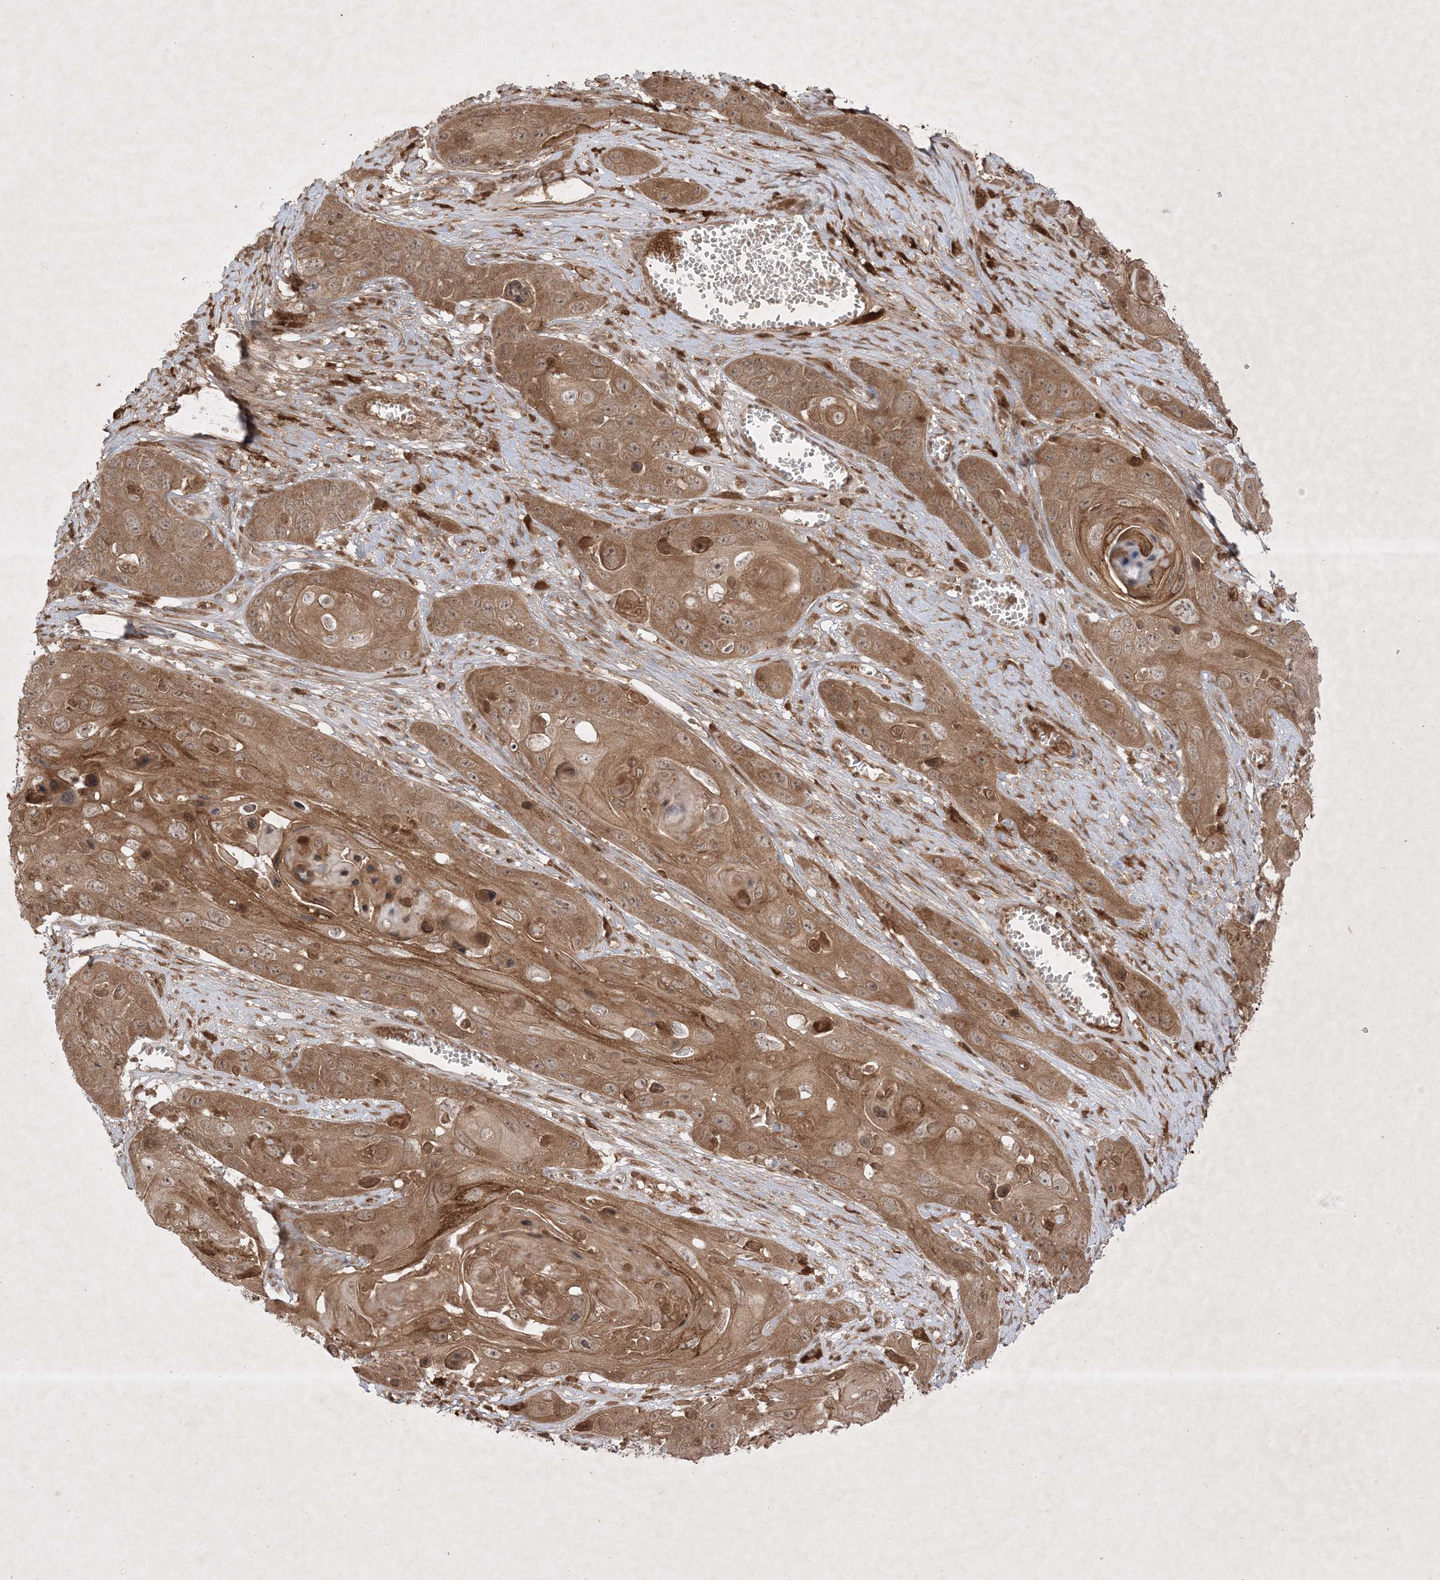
{"staining": {"intensity": "moderate", "quantity": ">75%", "location": "cytoplasmic/membranous"}, "tissue": "skin cancer", "cell_type": "Tumor cells", "image_type": "cancer", "snomed": [{"axis": "morphology", "description": "Squamous cell carcinoma, NOS"}, {"axis": "topography", "description": "Skin"}], "caption": "A histopathology image of human squamous cell carcinoma (skin) stained for a protein demonstrates moderate cytoplasmic/membranous brown staining in tumor cells.", "gene": "PTK6", "patient": {"sex": "male", "age": 55}}